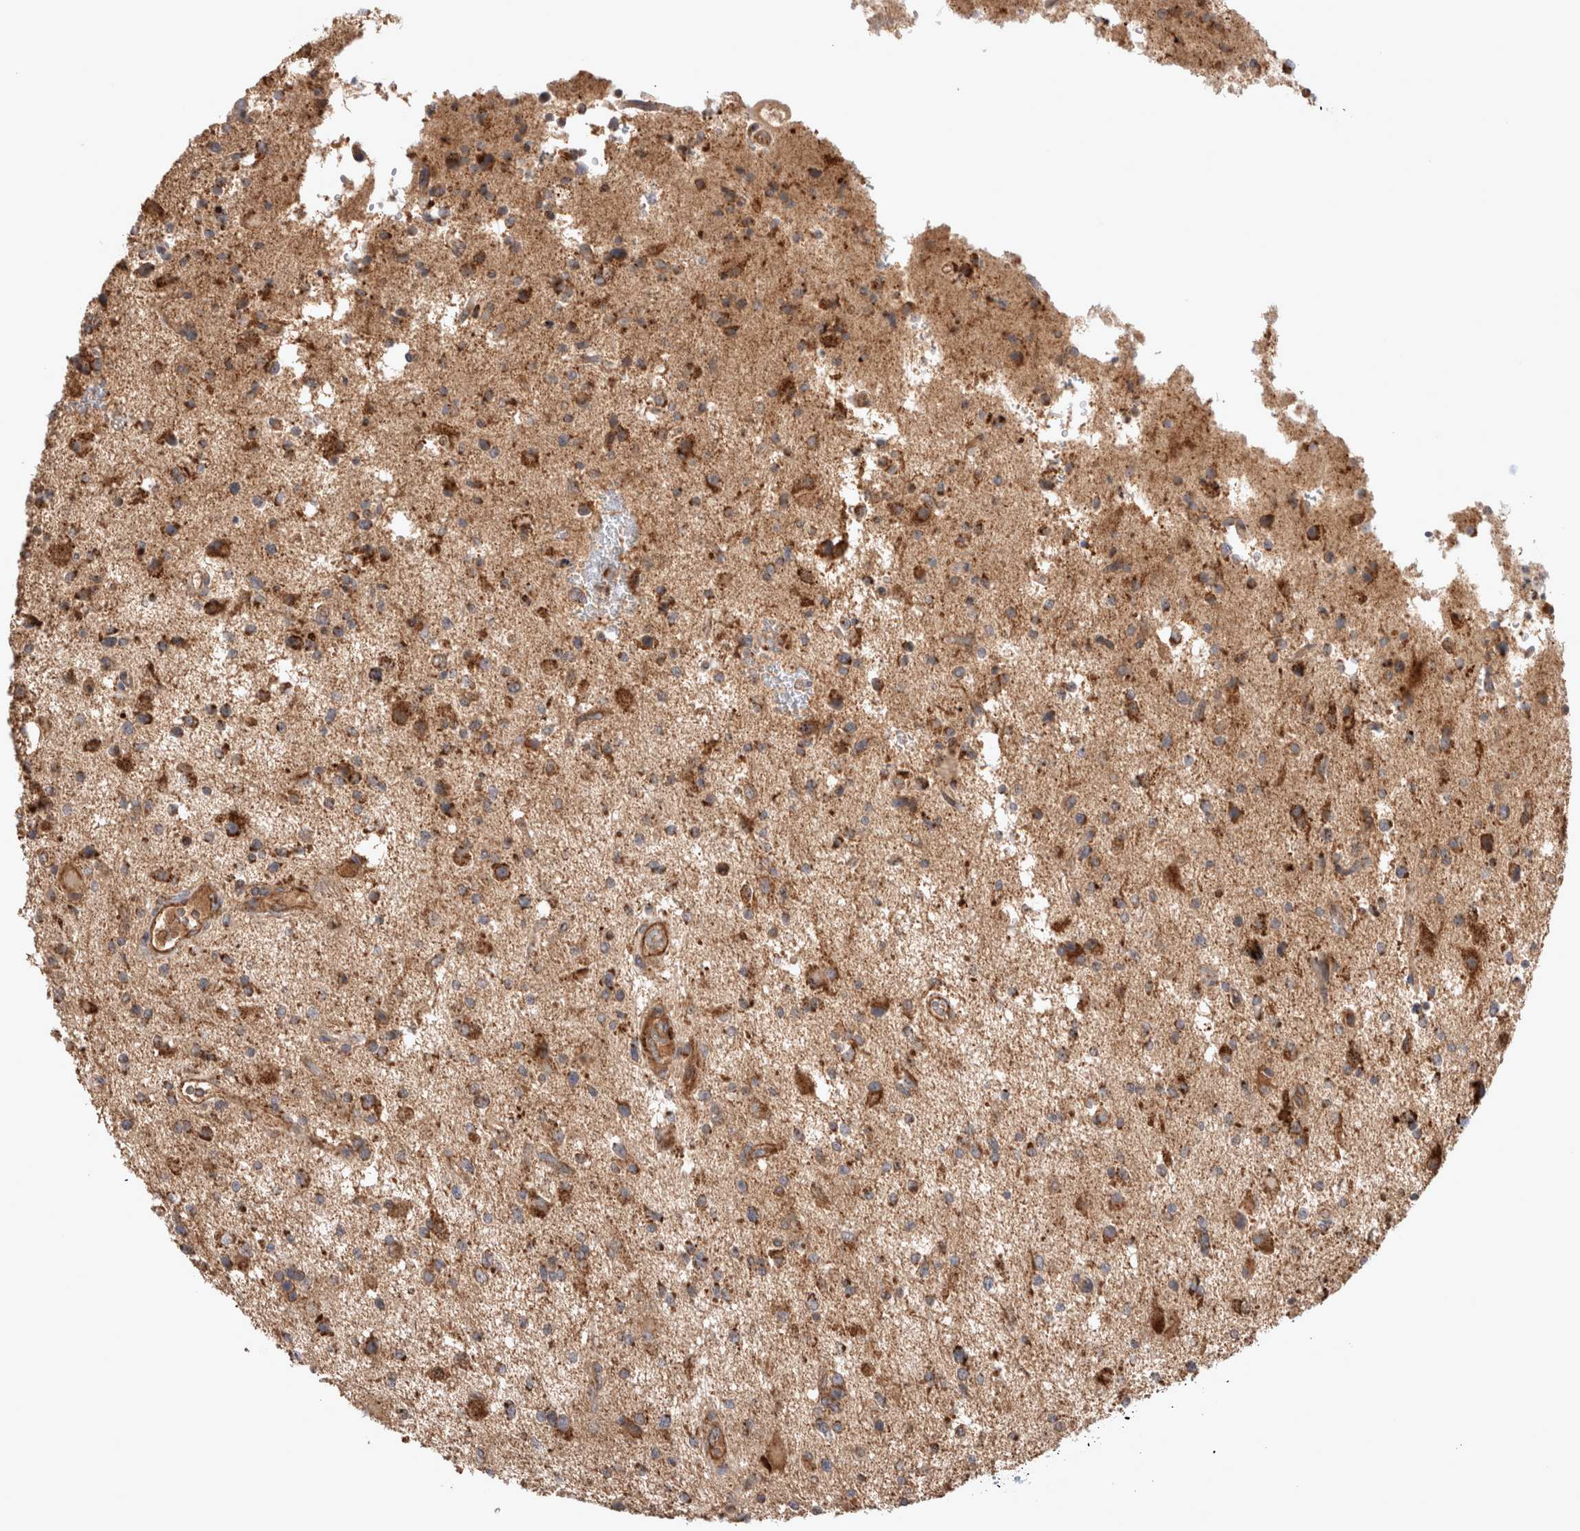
{"staining": {"intensity": "moderate", "quantity": ">75%", "location": "cytoplasmic/membranous"}, "tissue": "glioma", "cell_type": "Tumor cells", "image_type": "cancer", "snomed": [{"axis": "morphology", "description": "Glioma, malignant, High grade"}, {"axis": "topography", "description": "Brain"}], "caption": "High-magnification brightfield microscopy of glioma stained with DAB (3,3'-diaminobenzidine) (brown) and counterstained with hematoxylin (blue). tumor cells exhibit moderate cytoplasmic/membranous positivity is seen in approximately>75% of cells. (IHC, brightfield microscopy, high magnification).", "gene": "MRPS28", "patient": {"sex": "male", "age": 33}}